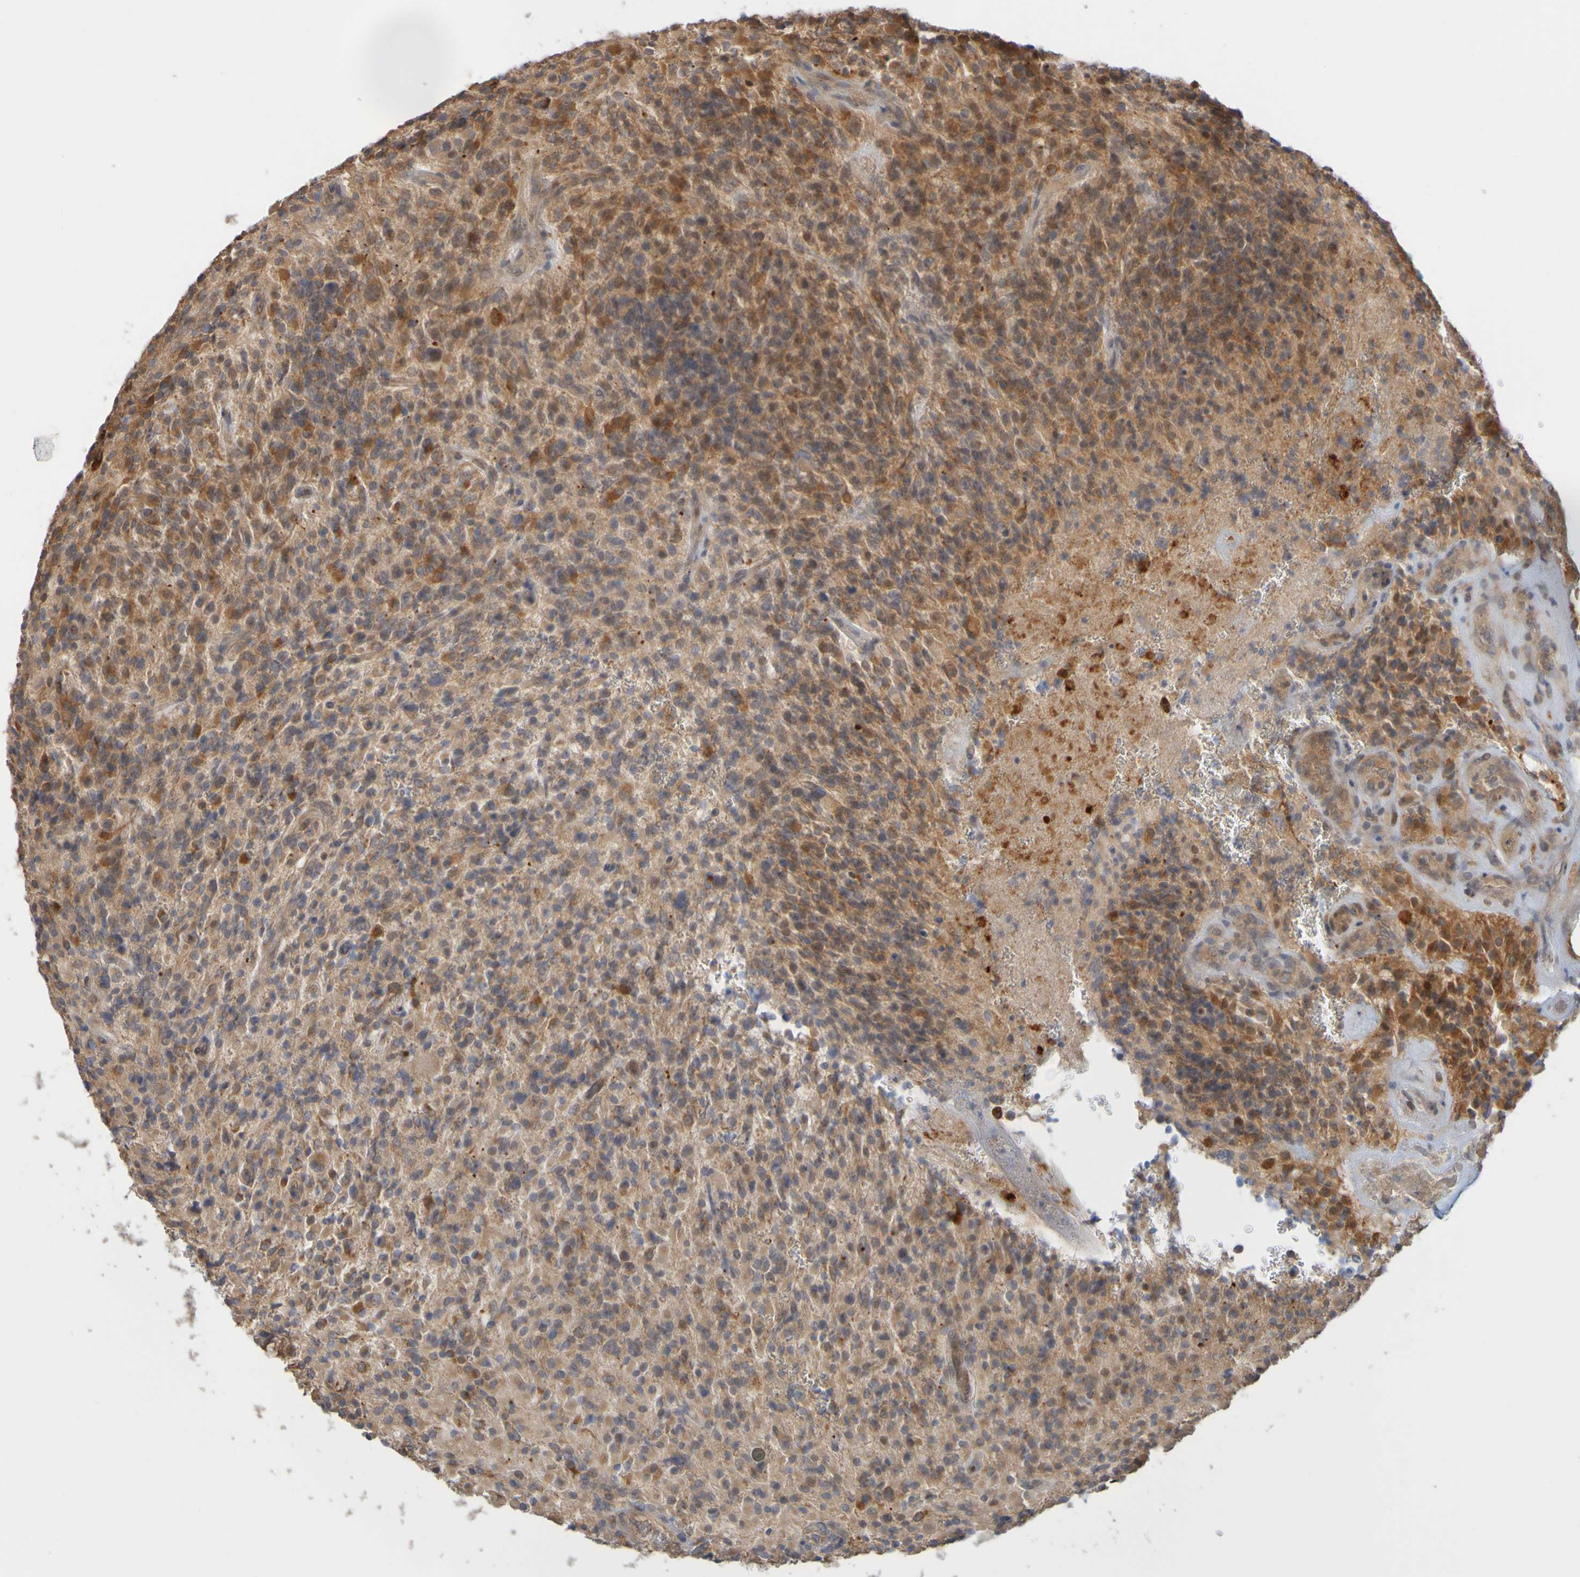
{"staining": {"intensity": "strong", "quantity": "25%-75%", "location": "cytoplasmic/membranous"}, "tissue": "glioma", "cell_type": "Tumor cells", "image_type": "cancer", "snomed": [{"axis": "morphology", "description": "Glioma, malignant, High grade"}, {"axis": "topography", "description": "Brain"}], "caption": "About 25%-75% of tumor cells in human malignant glioma (high-grade) display strong cytoplasmic/membranous protein expression as visualized by brown immunohistochemical staining.", "gene": "NAV2", "patient": {"sex": "male", "age": 71}}